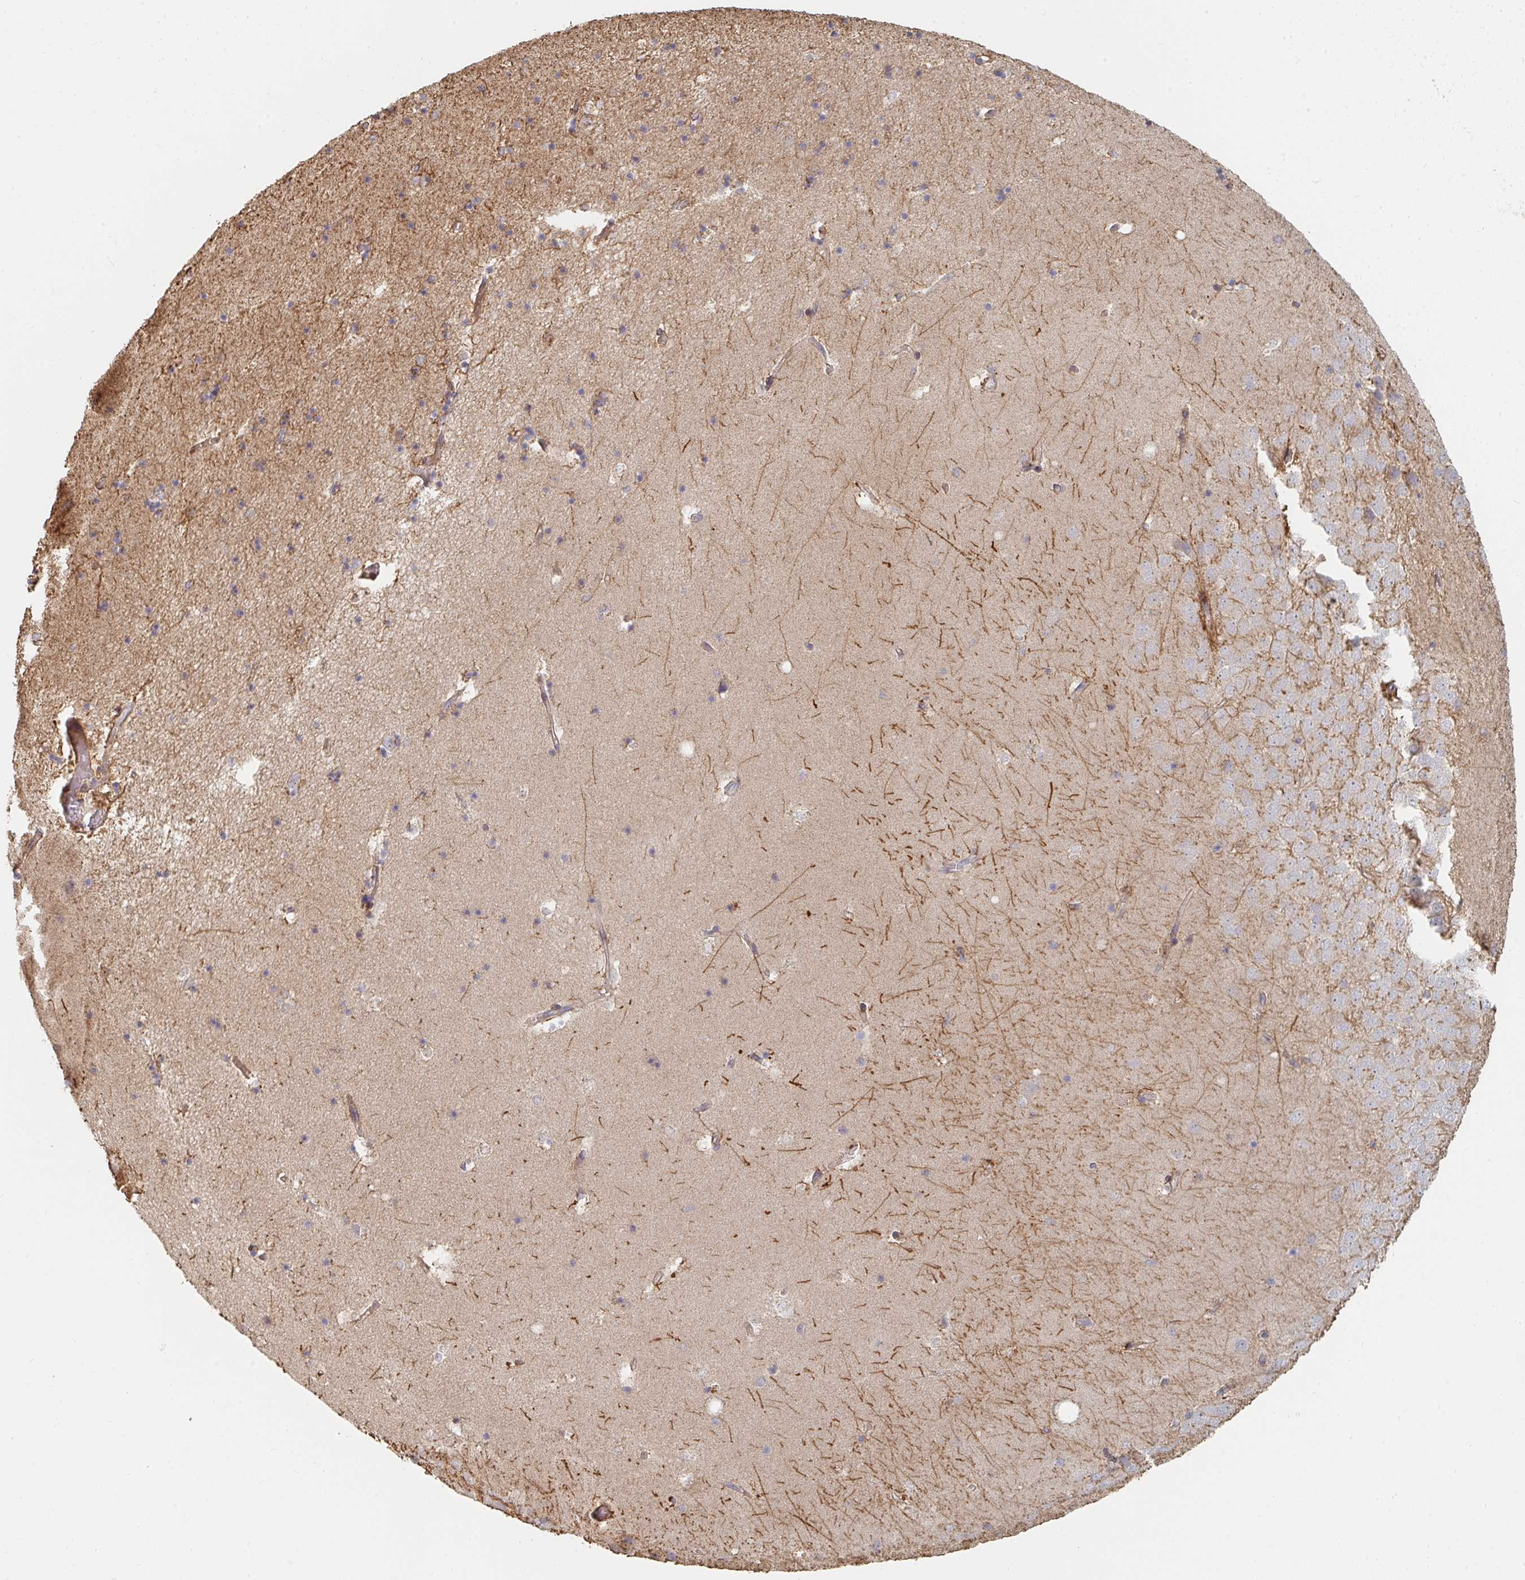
{"staining": {"intensity": "negative", "quantity": "none", "location": "none"}, "tissue": "hippocampus", "cell_type": "Glial cells", "image_type": "normal", "snomed": [{"axis": "morphology", "description": "Normal tissue, NOS"}, {"axis": "topography", "description": "Hippocampus"}], "caption": "IHC of unremarkable human hippocampus displays no staining in glial cells.", "gene": "PTEN", "patient": {"sex": "male", "age": 58}}